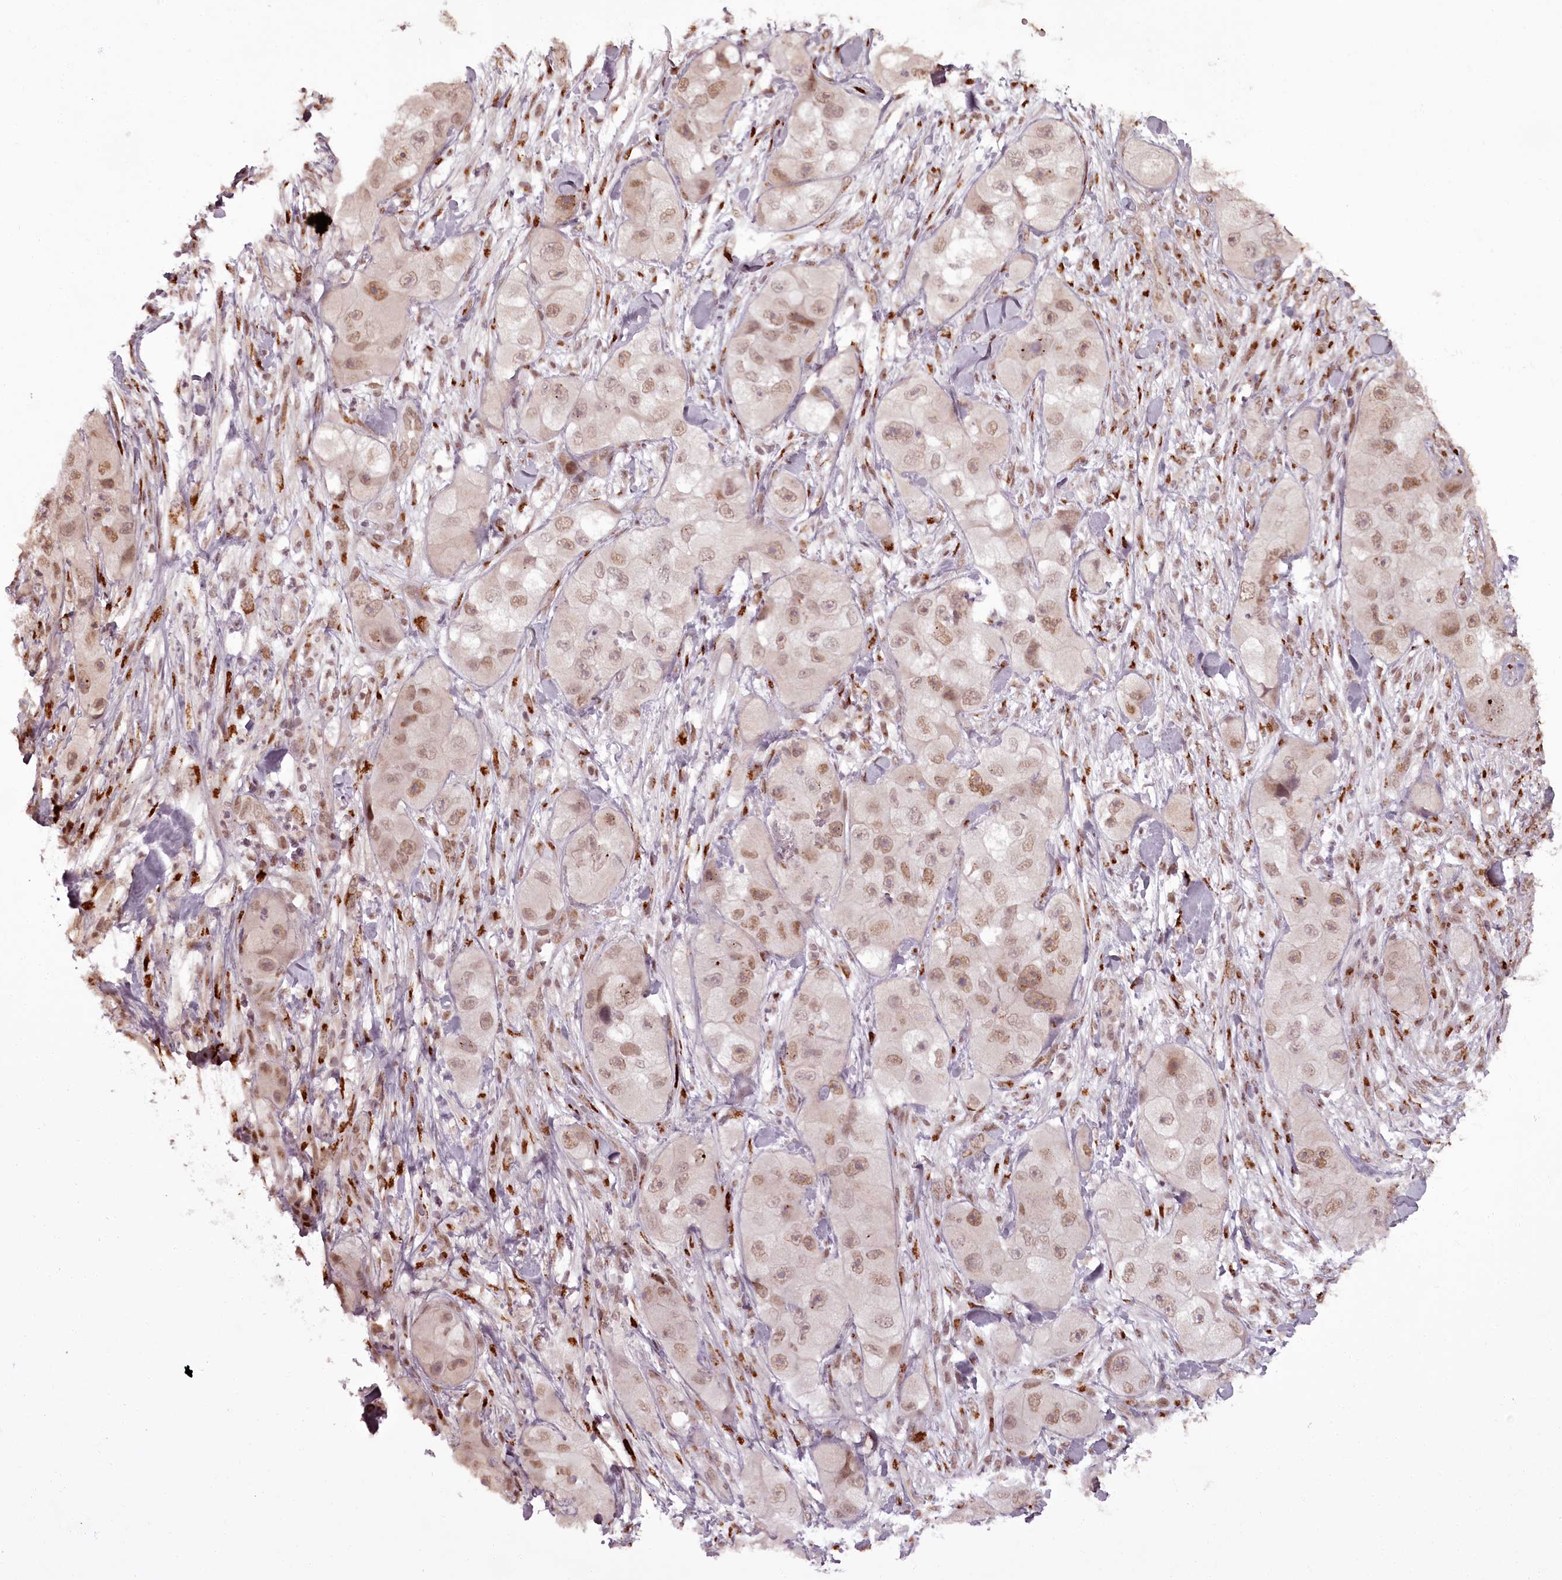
{"staining": {"intensity": "moderate", "quantity": ">75%", "location": "nuclear"}, "tissue": "skin cancer", "cell_type": "Tumor cells", "image_type": "cancer", "snomed": [{"axis": "morphology", "description": "Squamous cell carcinoma, NOS"}, {"axis": "topography", "description": "Skin"}, {"axis": "topography", "description": "Subcutis"}], "caption": "Human skin cancer (squamous cell carcinoma) stained for a protein (brown) displays moderate nuclear positive staining in approximately >75% of tumor cells.", "gene": "CEP83", "patient": {"sex": "male", "age": 73}}